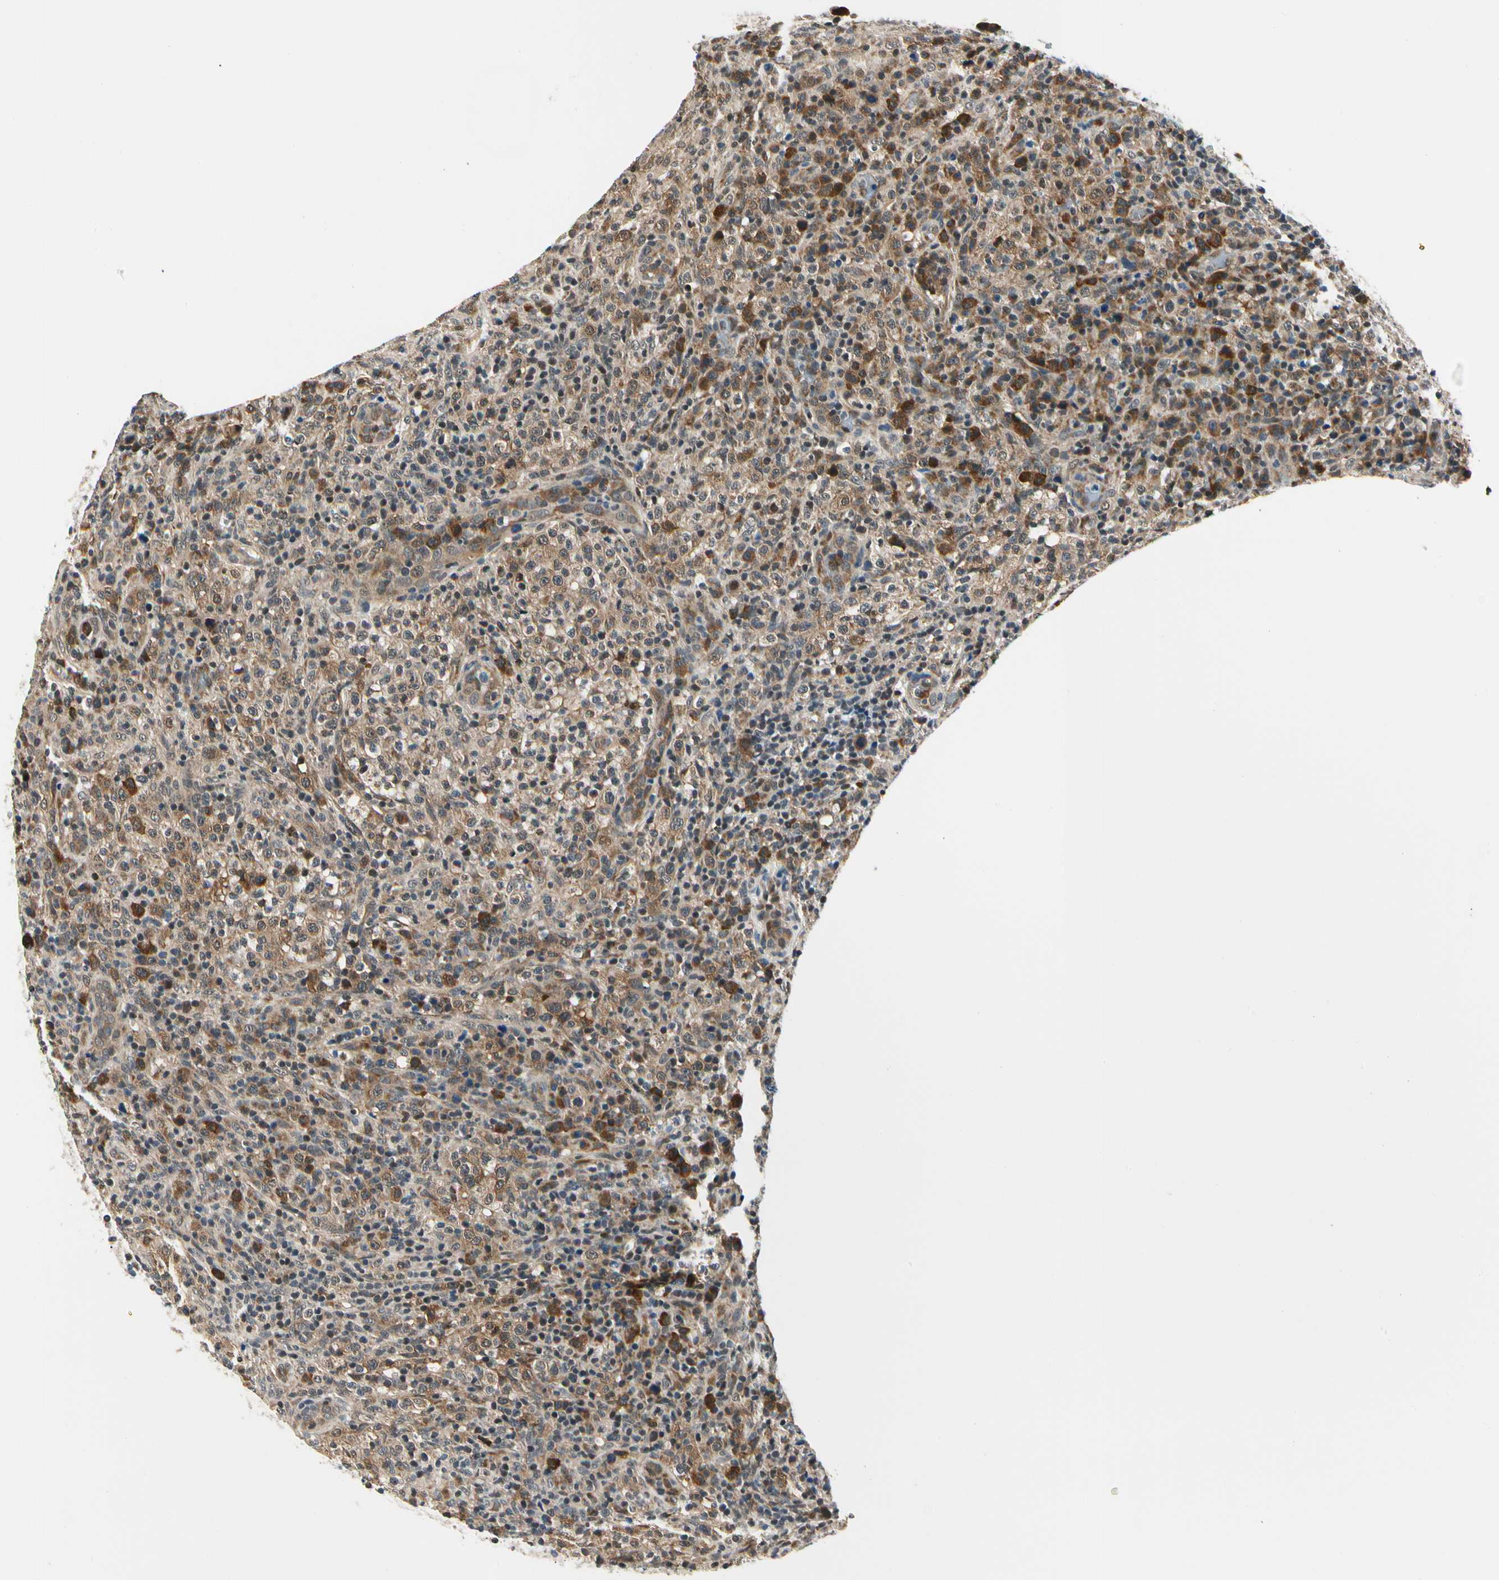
{"staining": {"intensity": "strong", "quantity": "25%-75%", "location": "cytoplasmic/membranous"}, "tissue": "lymphoma", "cell_type": "Tumor cells", "image_type": "cancer", "snomed": [{"axis": "morphology", "description": "Malignant lymphoma, non-Hodgkin's type, High grade"}, {"axis": "topography", "description": "Lymph node"}], "caption": "Human lymphoma stained with a brown dye reveals strong cytoplasmic/membranous positive expression in approximately 25%-75% of tumor cells.", "gene": "PDK2", "patient": {"sex": "female", "age": 76}}